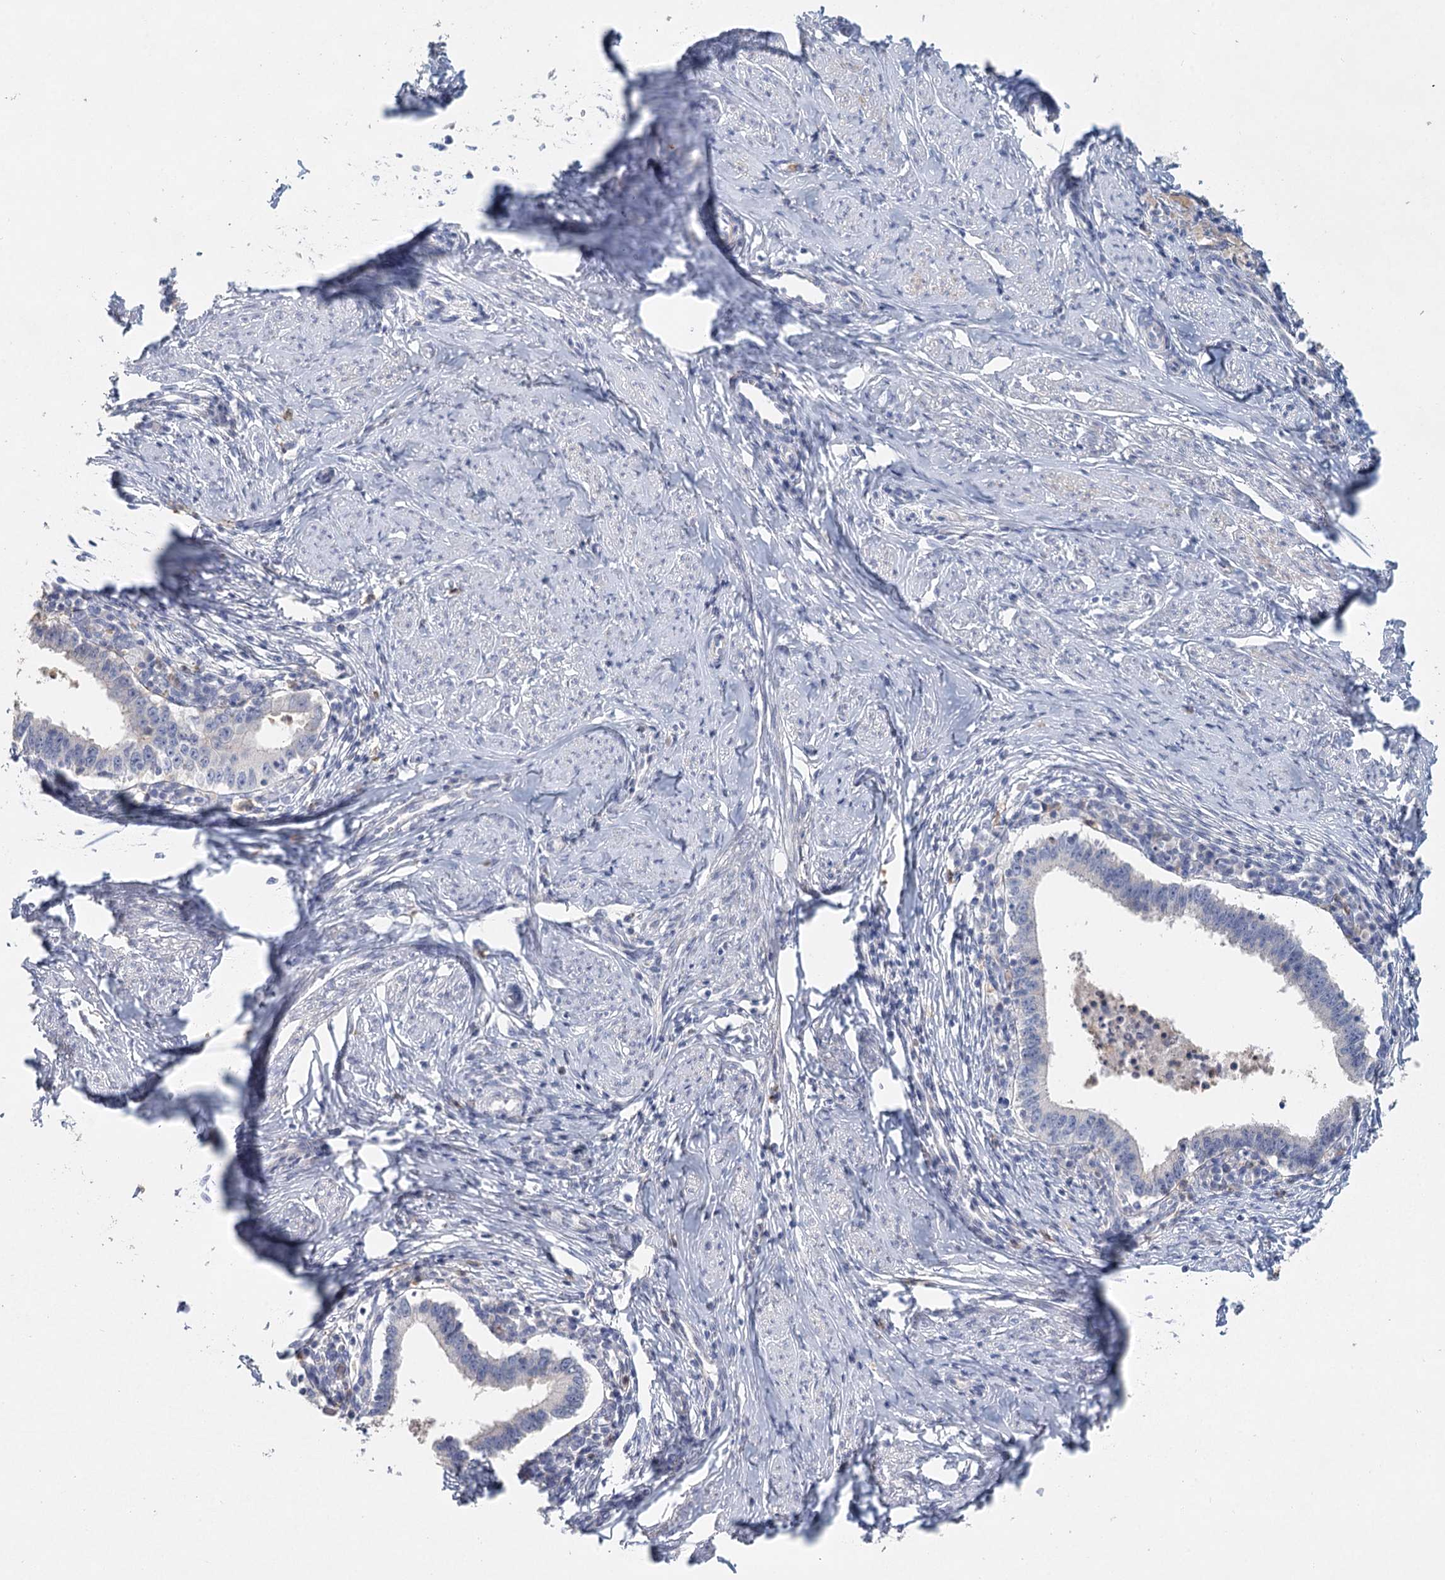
{"staining": {"intensity": "negative", "quantity": "none", "location": "none"}, "tissue": "cervical cancer", "cell_type": "Tumor cells", "image_type": "cancer", "snomed": [{"axis": "morphology", "description": "Adenocarcinoma, NOS"}, {"axis": "topography", "description": "Cervix"}], "caption": "Cervical adenocarcinoma was stained to show a protein in brown. There is no significant positivity in tumor cells. Brightfield microscopy of immunohistochemistry (IHC) stained with DAB (brown) and hematoxylin (blue), captured at high magnification.", "gene": "MYL6B", "patient": {"sex": "female", "age": 36}}